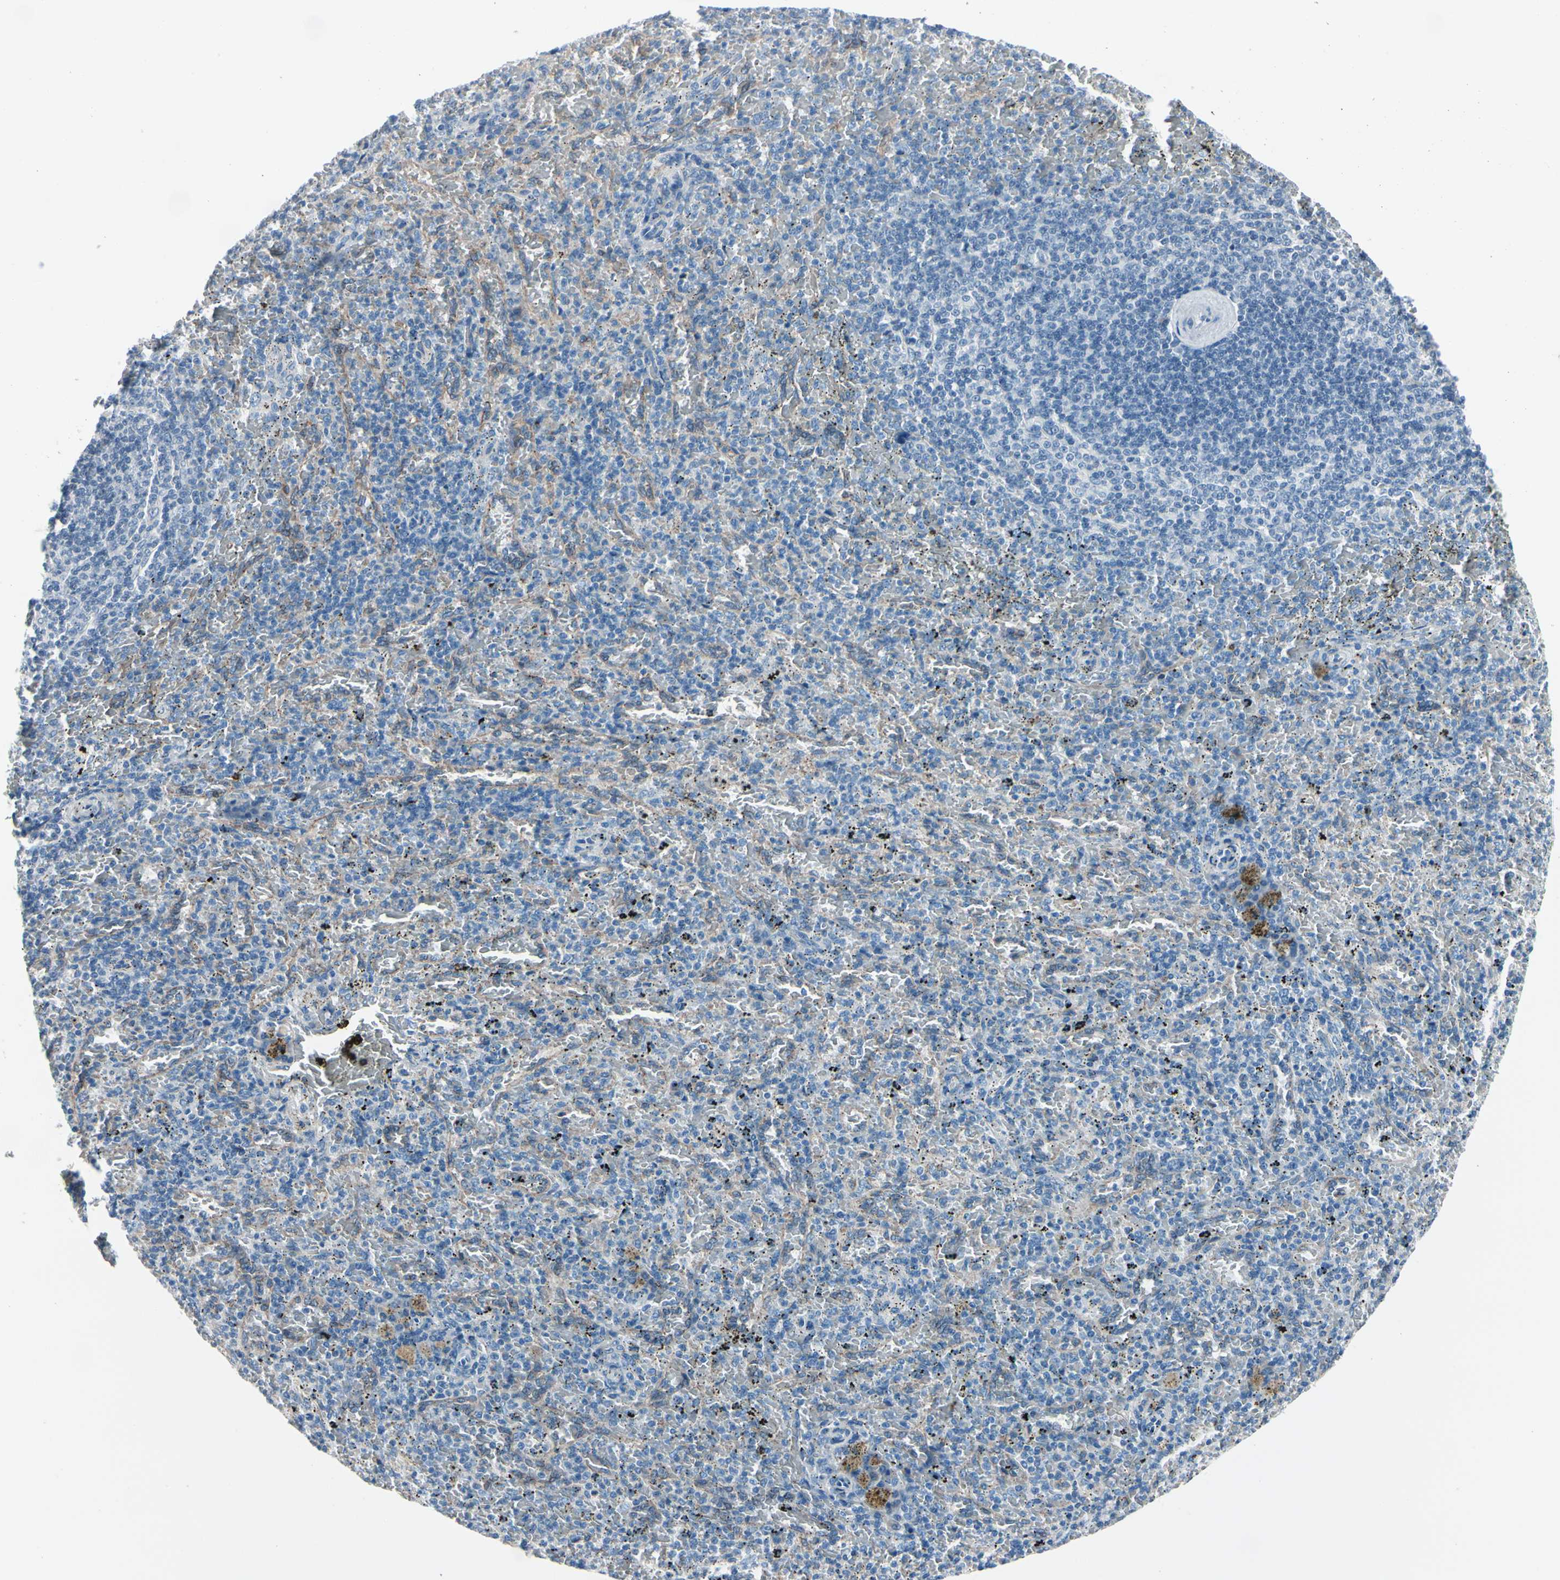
{"staining": {"intensity": "negative", "quantity": "none", "location": "none"}, "tissue": "spleen", "cell_type": "Cells in red pulp", "image_type": "normal", "snomed": [{"axis": "morphology", "description": "Normal tissue, NOS"}, {"axis": "topography", "description": "Spleen"}], "caption": "Cells in red pulp are negative for brown protein staining in unremarkable spleen. Brightfield microscopy of immunohistochemistry stained with DAB (3,3'-diaminobenzidine) (brown) and hematoxylin (blue), captured at high magnification.", "gene": "PGR", "patient": {"sex": "female", "age": 43}}